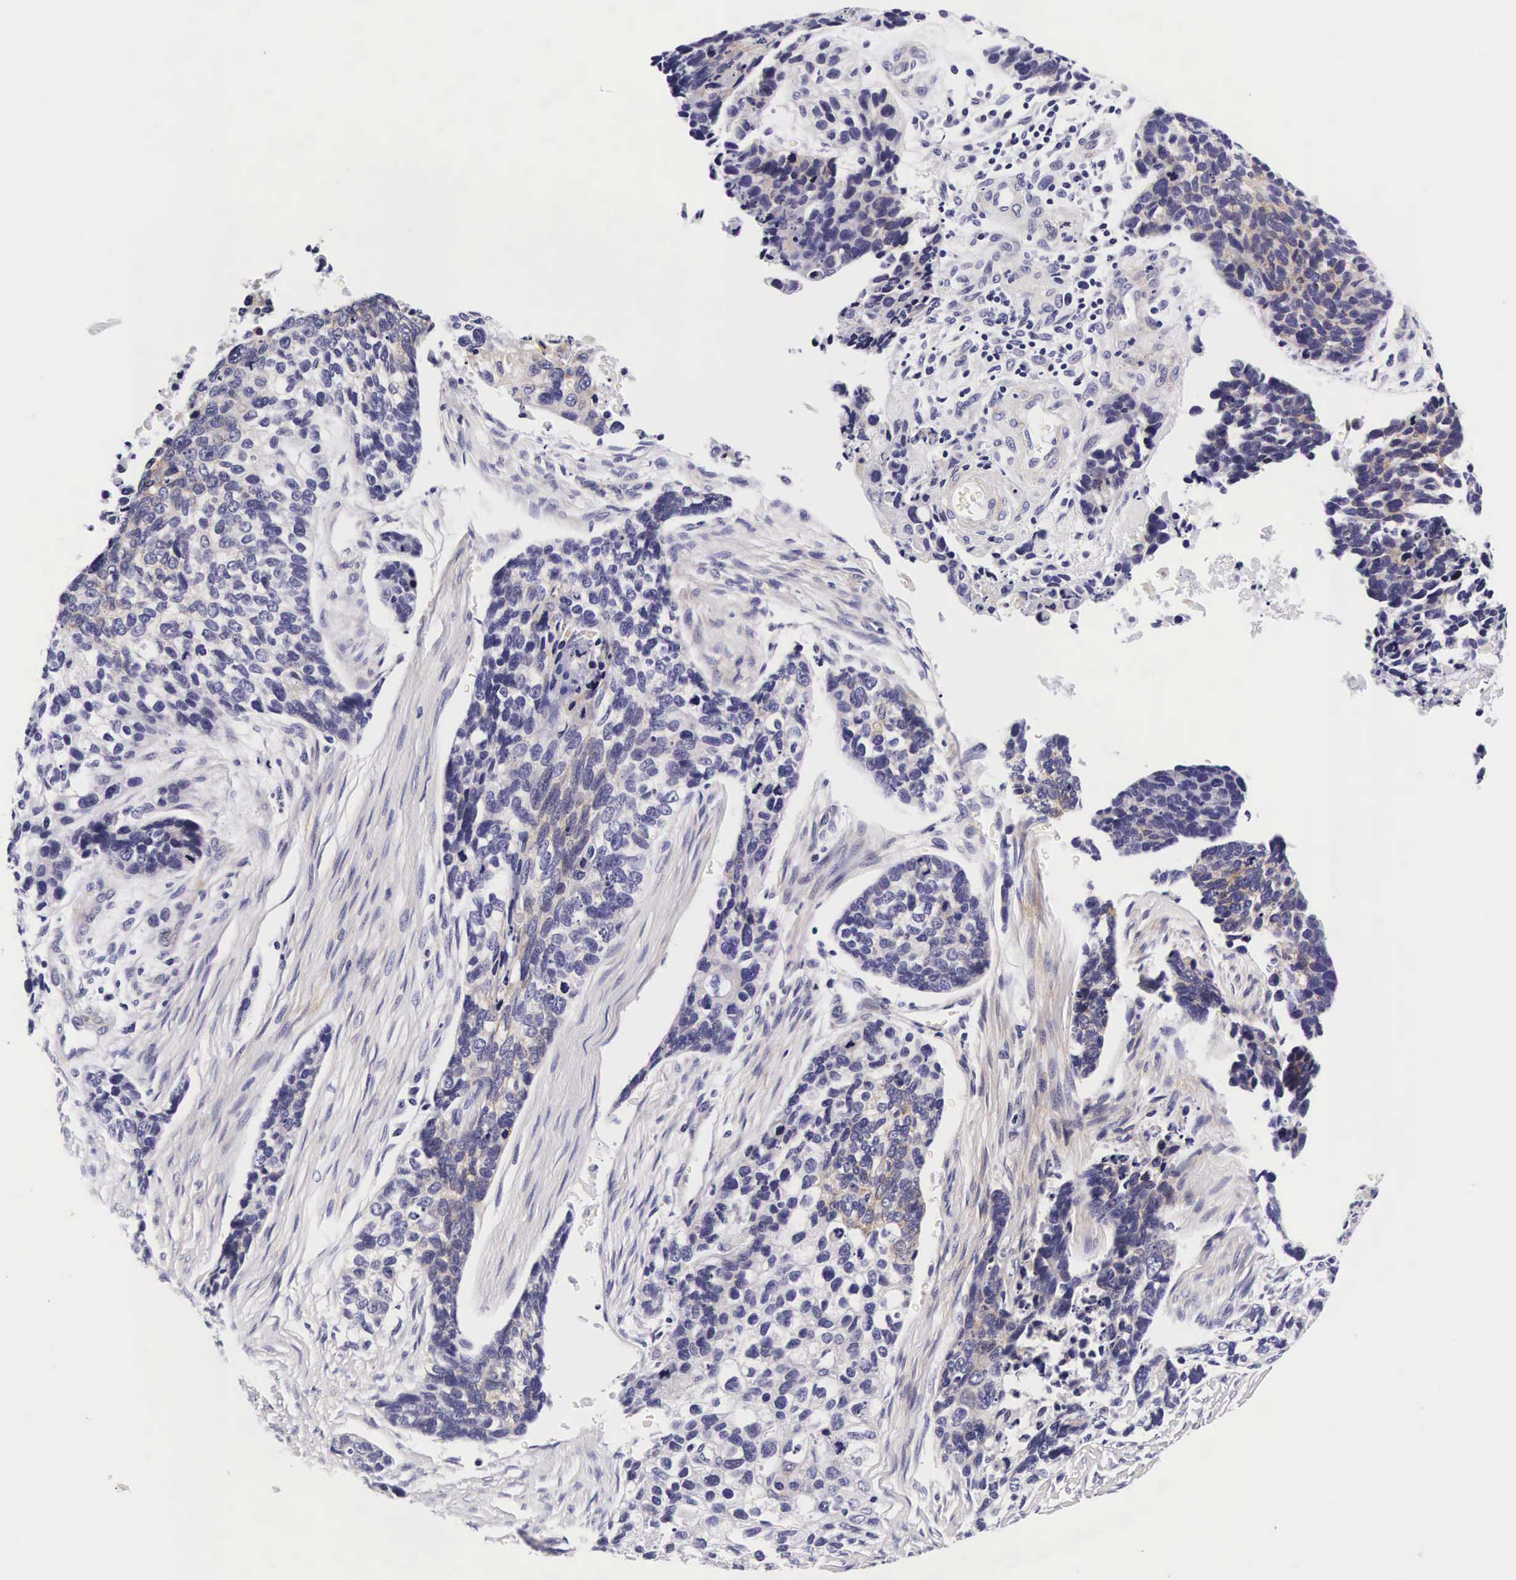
{"staining": {"intensity": "negative", "quantity": "none", "location": "none"}, "tissue": "lung cancer", "cell_type": "Tumor cells", "image_type": "cancer", "snomed": [{"axis": "morphology", "description": "Squamous cell carcinoma, NOS"}, {"axis": "topography", "description": "Lymph node"}, {"axis": "topography", "description": "Lung"}], "caption": "This is an immunohistochemistry (IHC) micrograph of human lung squamous cell carcinoma. There is no staining in tumor cells.", "gene": "UPRT", "patient": {"sex": "male", "age": 74}}